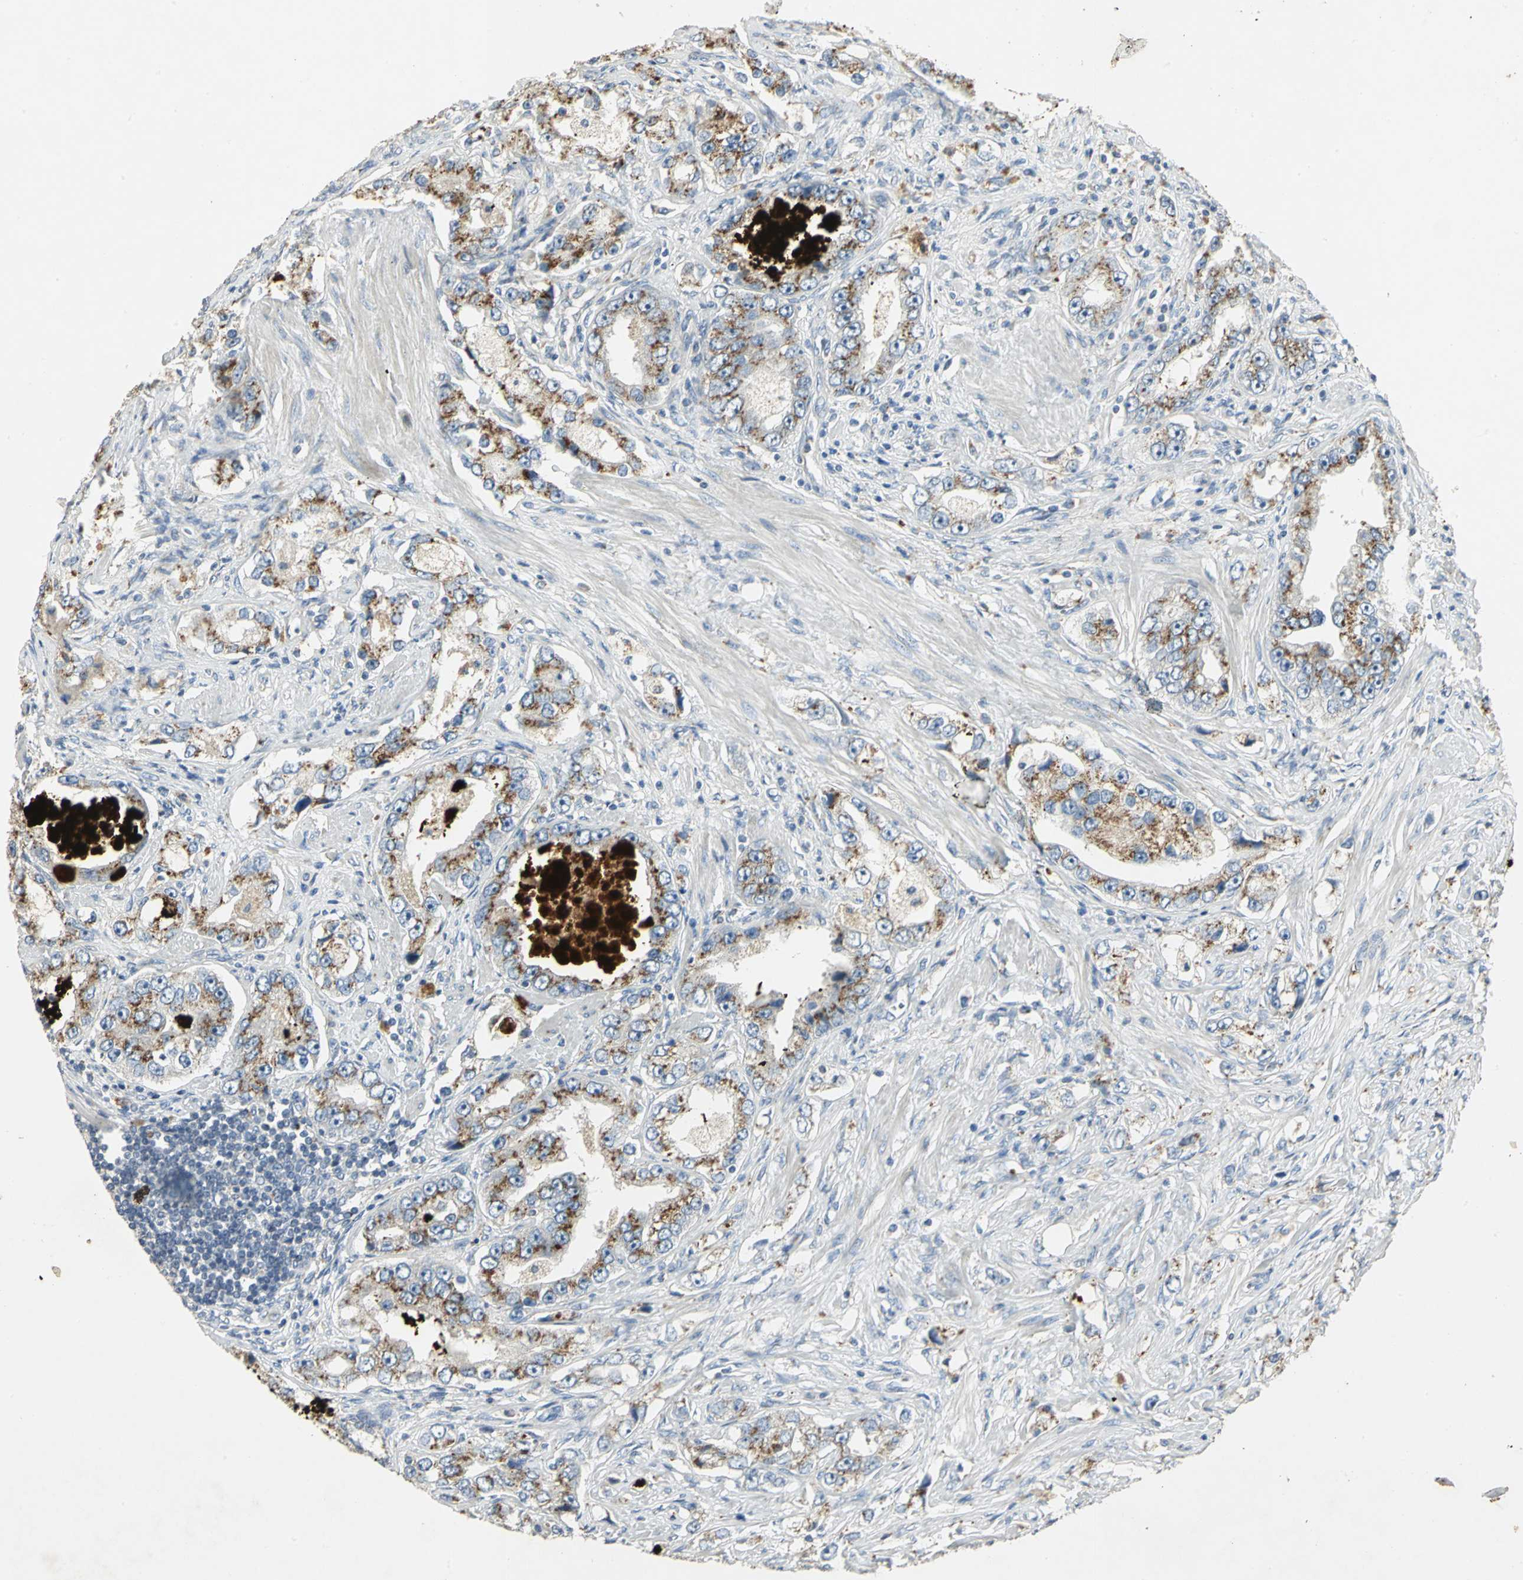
{"staining": {"intensity": "strong", "quantity": ">75%", "location": "cytoplasmic/membranous"}, "tissue": "prostate cancer", "cell_type": "Tumor cells", "image_type": "cancer", "snomed": [{"axis": "morphology", "description": "Adenocarcinoma, High grade"}, {"axis": "topography", "description": "Prostate"}], "caption": "There is high levels of strong cytoplasmic/membranous staining in tumor cells of prostate cancer (high-grade adenocarcinoma), as demonstrated by immunohistochemical staining (brown color).", "gene": "TM9SF2", "patient": {"sex": "male", "age": 63}}